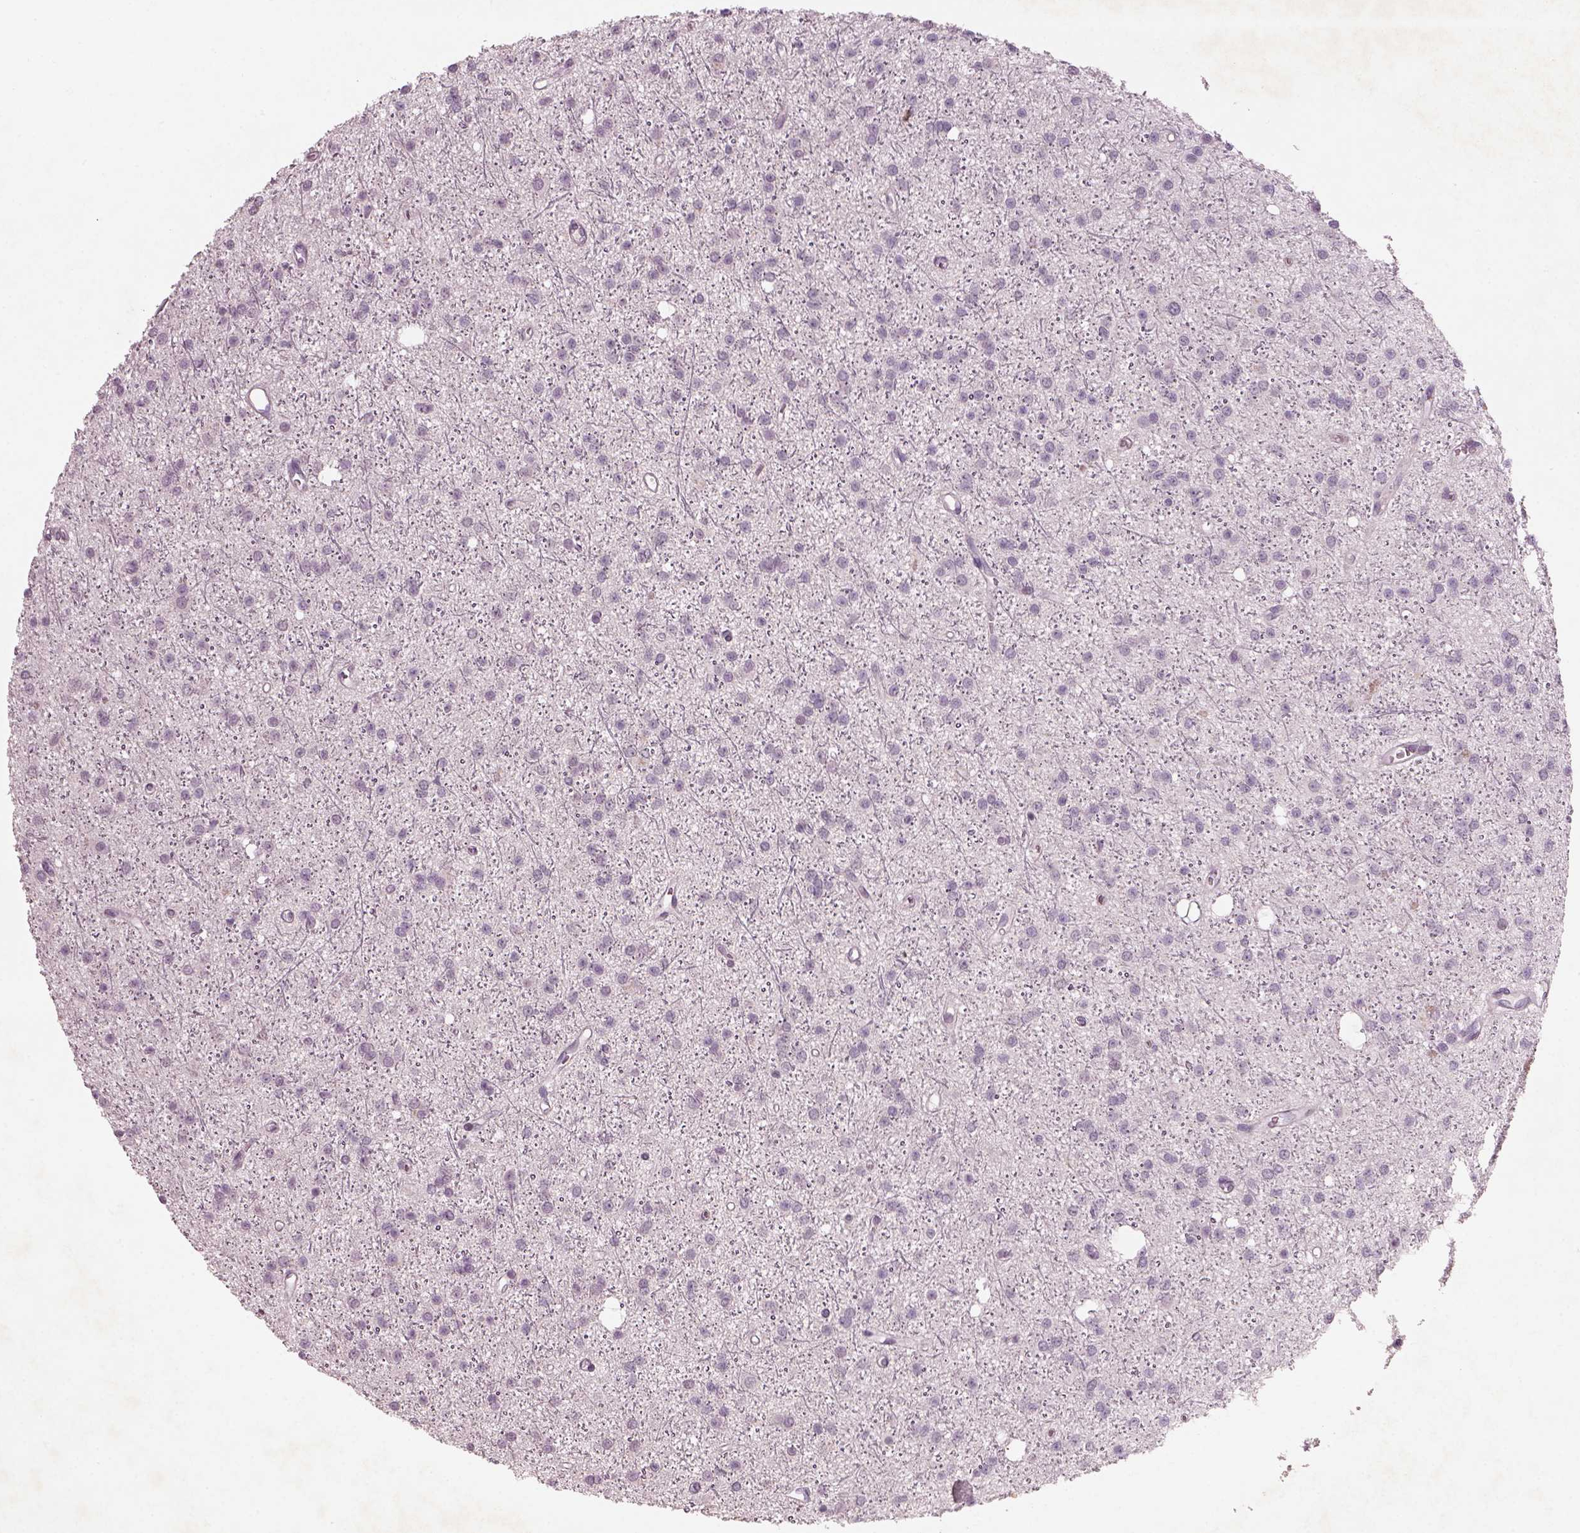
{"staining": {"intensity": "negative", "quantity": "none", "location": "none"}, "tissue": "glioma", "cell_type": "Tumor cells", "image_type": "cancer", "snomed": [{"axis": "morphology", "description": "Glioma, malignant, Low grade"}, {"axis": "topography", "description": "Brain"}], "caption": "Tumor cells are negative for brown protein staining in glioma.", "gene": "PENK", "patient": {"sex": "male", "age": 27}}